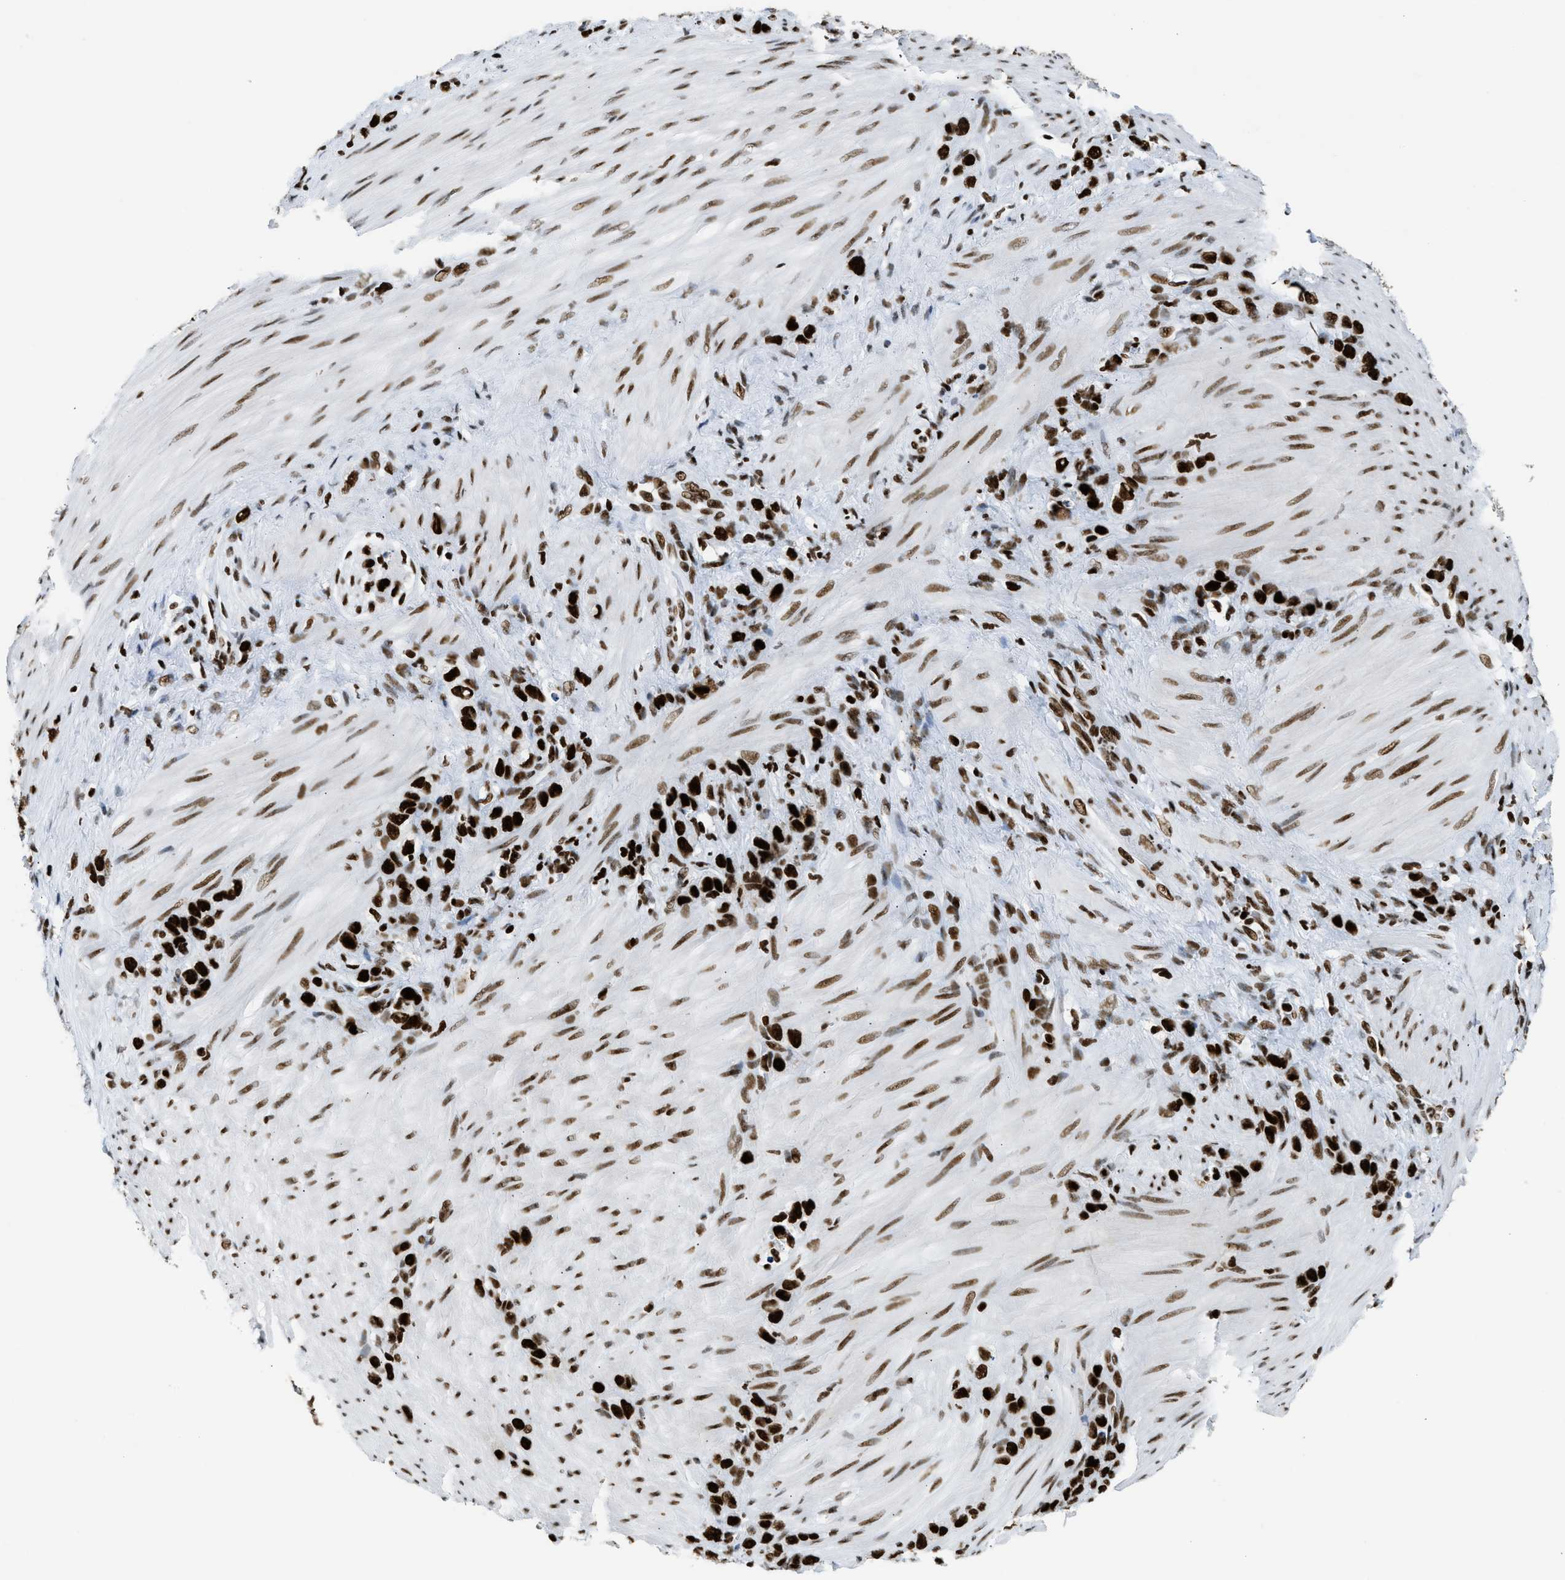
{"staining": {"intensity": "strong", "quantity": ">75%", "location": "nuclear"}, "tissue": "stomach cancer", "cell_type": "Tumor cells", "image_type": "cancer", "snomed": [{"axis": "morphology", "description": "Adenocarcinoma, NOS"}, {"axis": "morphology", "description": "Adenocarcinoma, High grade"}, {"axis": "topography", "description": "Stomach, upper"}, {"axis": "topography", "description": "Stomach, lower"}], "caption": "An image of stomach adenocarcinoma stained for a protein shows strong nuclear brown staining in tumor cells. The staining was performed using DAB to visualize the protein expression in brown, while the nuclei were stained in blue with hematoxylin (Magnification: 20x).", "gene": "PIF1", "patient": {"sex": "female", "age": 65}}